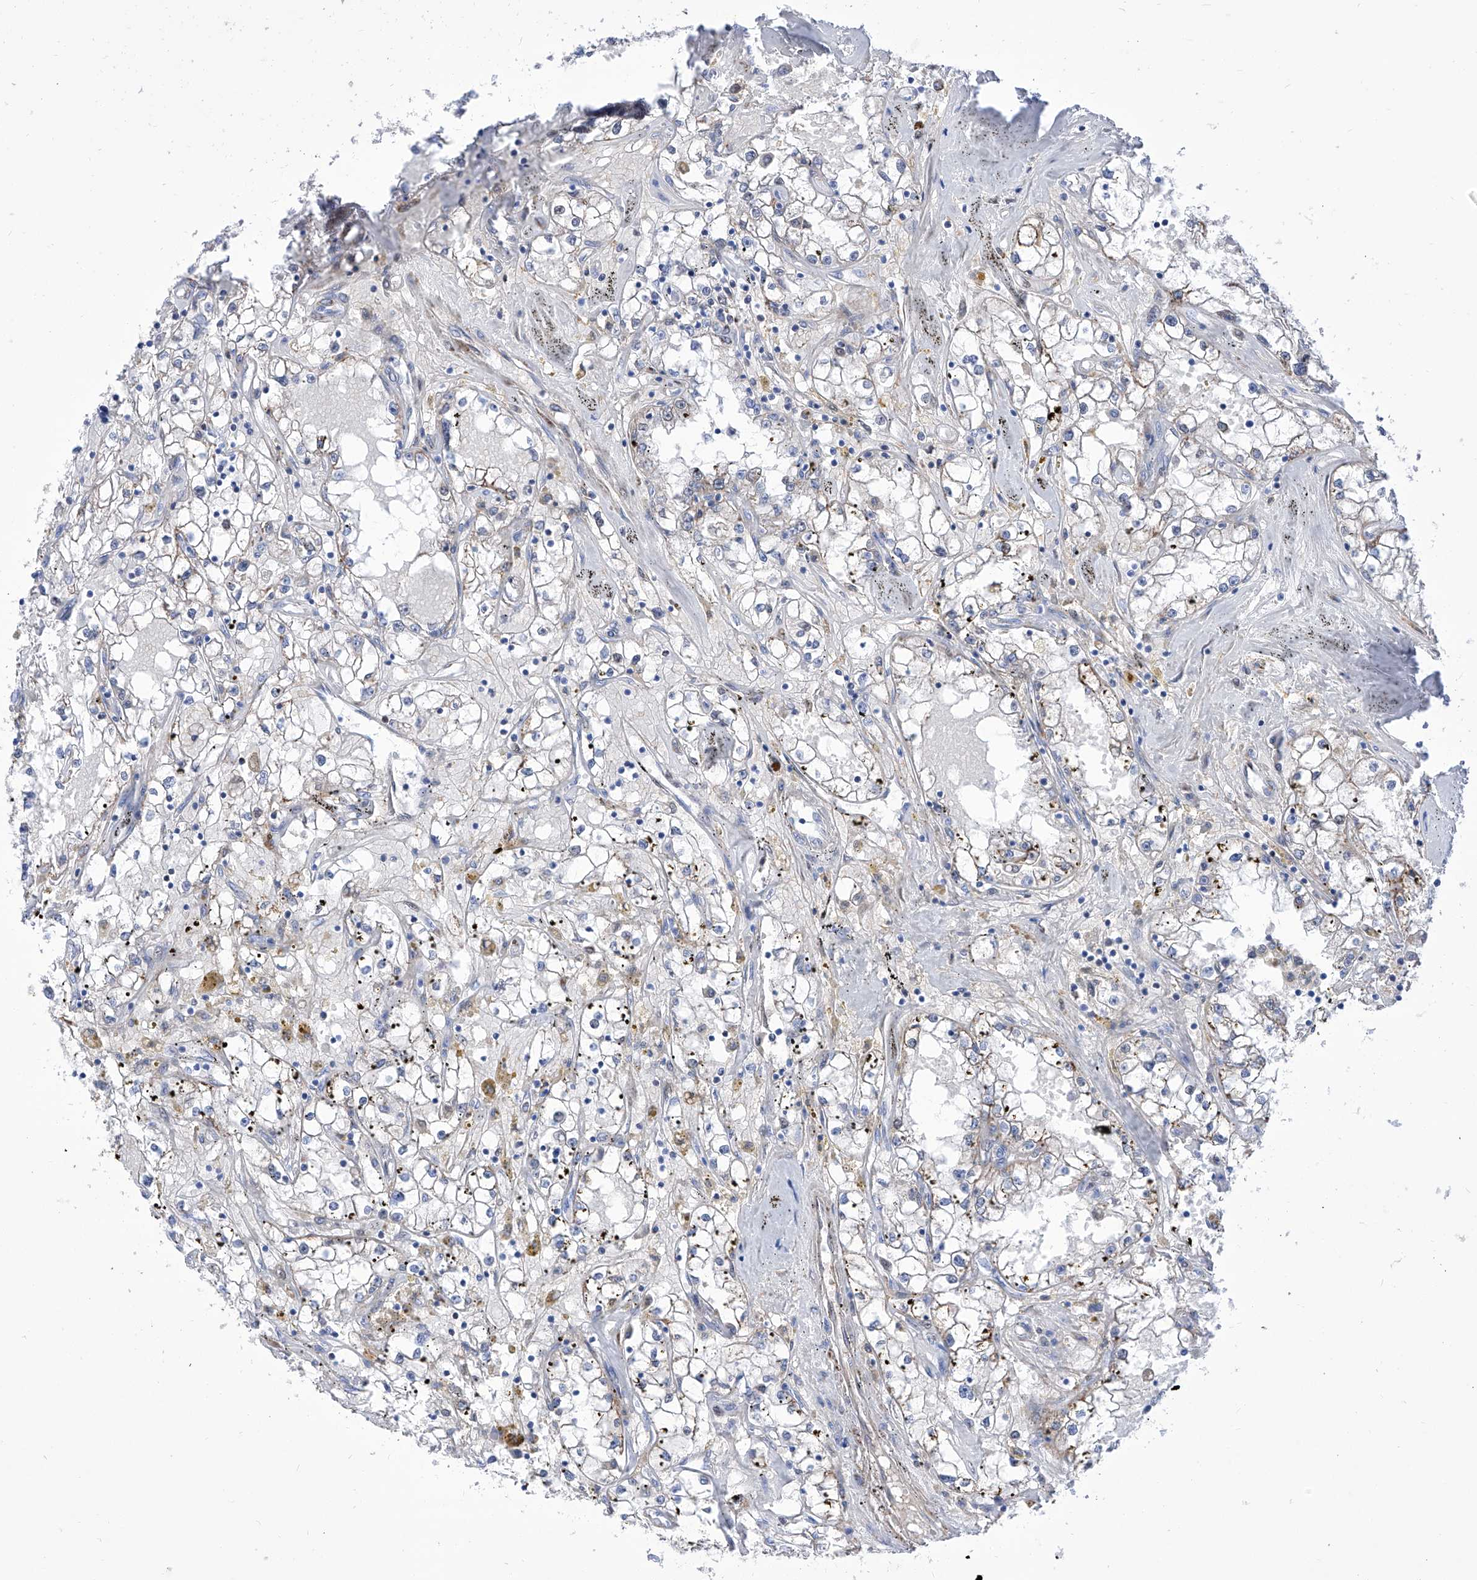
{"staining": {"intensity": "negative", "quantity": "none", "location": "none"}, "tissue": "renal cancer", "cell_type": "Tumor cells", "image_type": "cancer", "snomed": [{"axis": "morphology", "description": "Adenocarcinoma, NOS"}, {"axis": "topography", "description": "Kidney"}], "caption": "IHC image of adenocarcinoma (renal) stained for a protein (brown), which reveals no expression in tumor cells.", "gene": "SRBD1", "patient": {"sex": "male", "age": 56}}